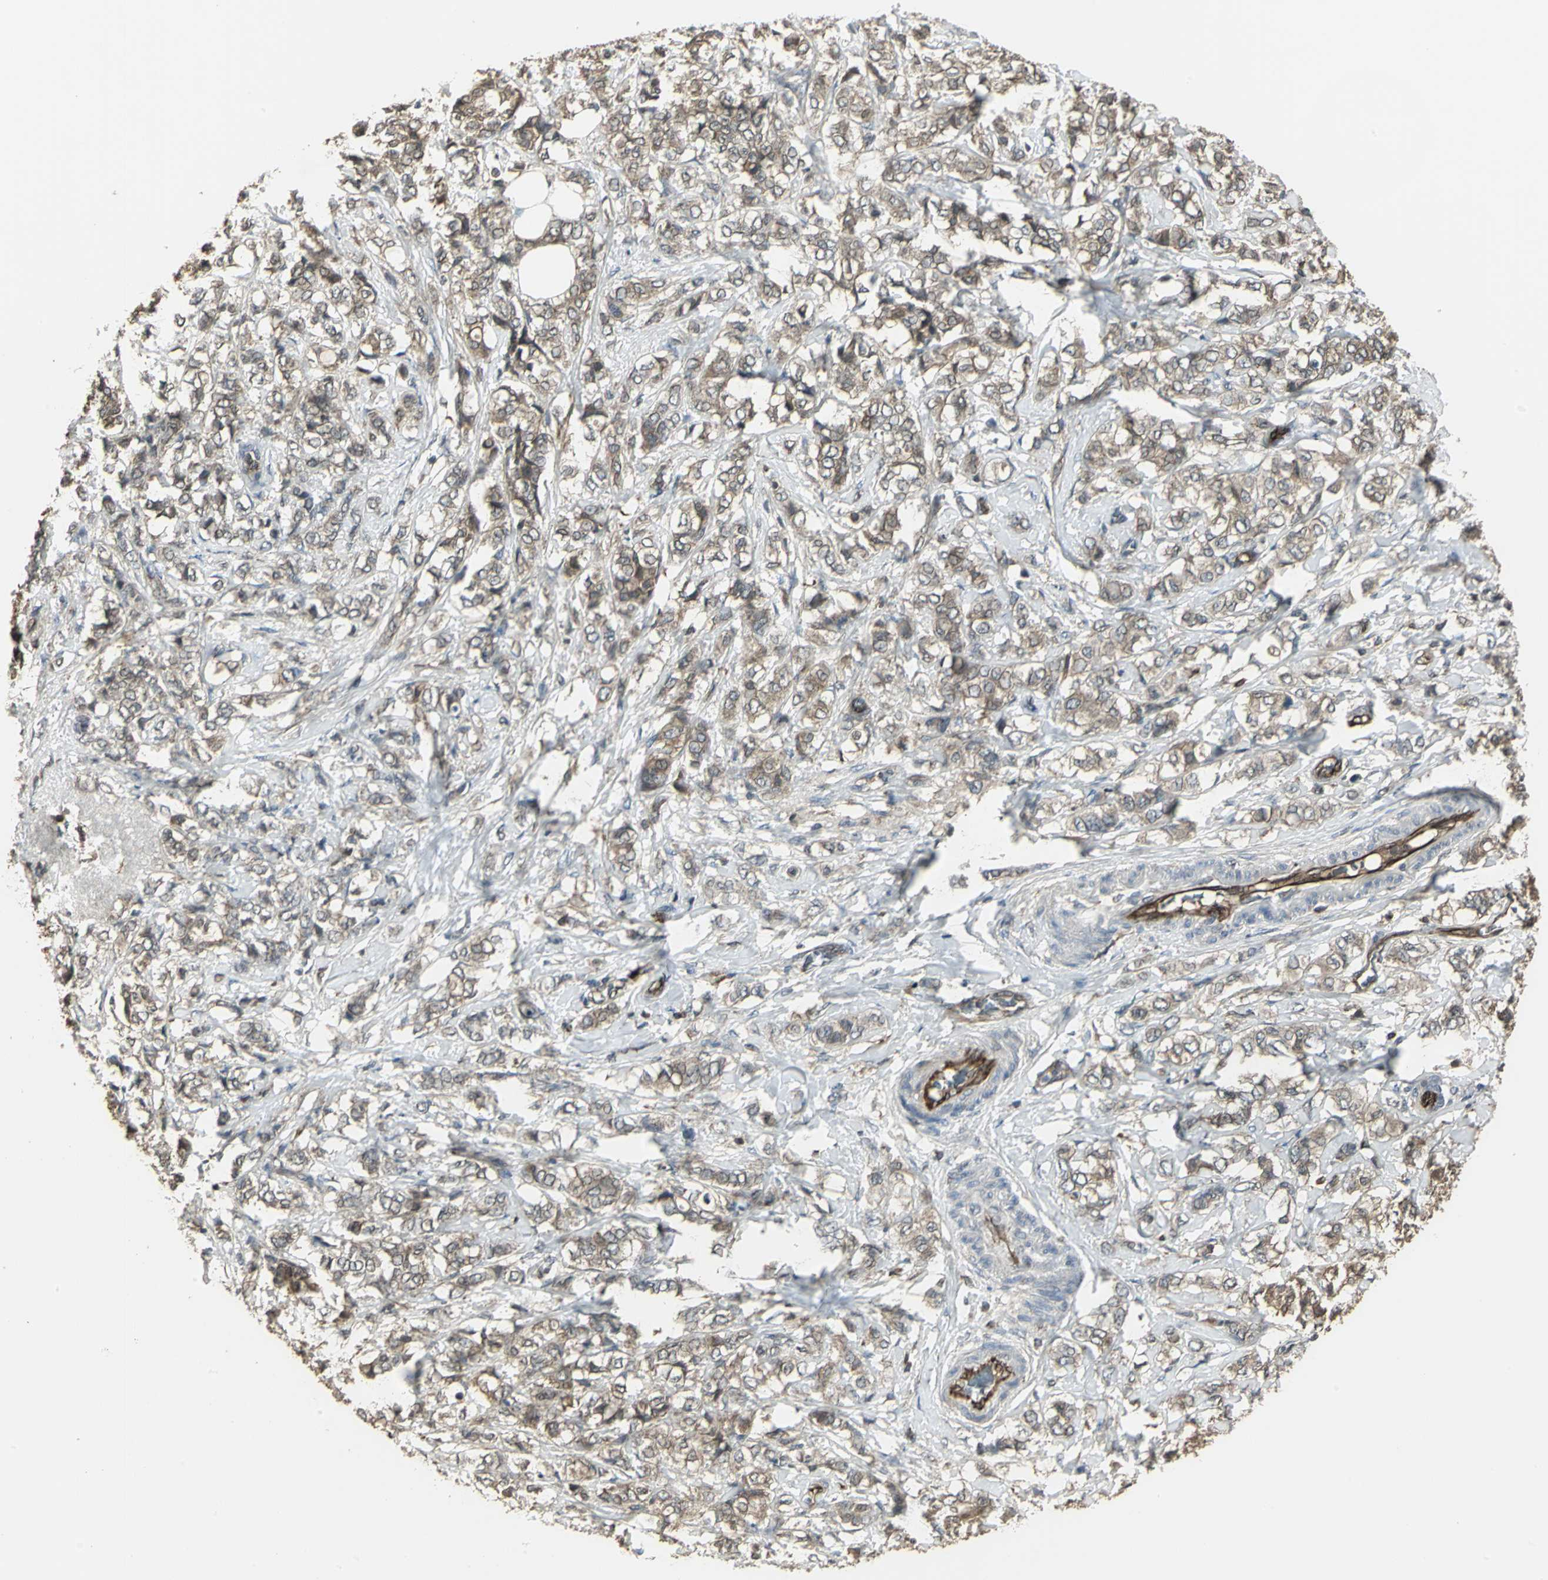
{"staining": {"intensity": "moderate", "quantity": ">75%", "location": "cytoplasmic/membranous"}, "tissue": "breast cancer", "cell_type": "Tumor cells", "image_type": "cancer", "snomed": [{"axis": "morphology", "description": "Lobular carcinoma"}, {"axis": "topography", "description": "Breast"}], "caption": "Breast lobular carcinoma stained for a protein reveals moderate cytoplasmic/membranous positivity in tumor cells.", "gene": "PRXL2B", "patient": {"sex": "female", "age": 60}}